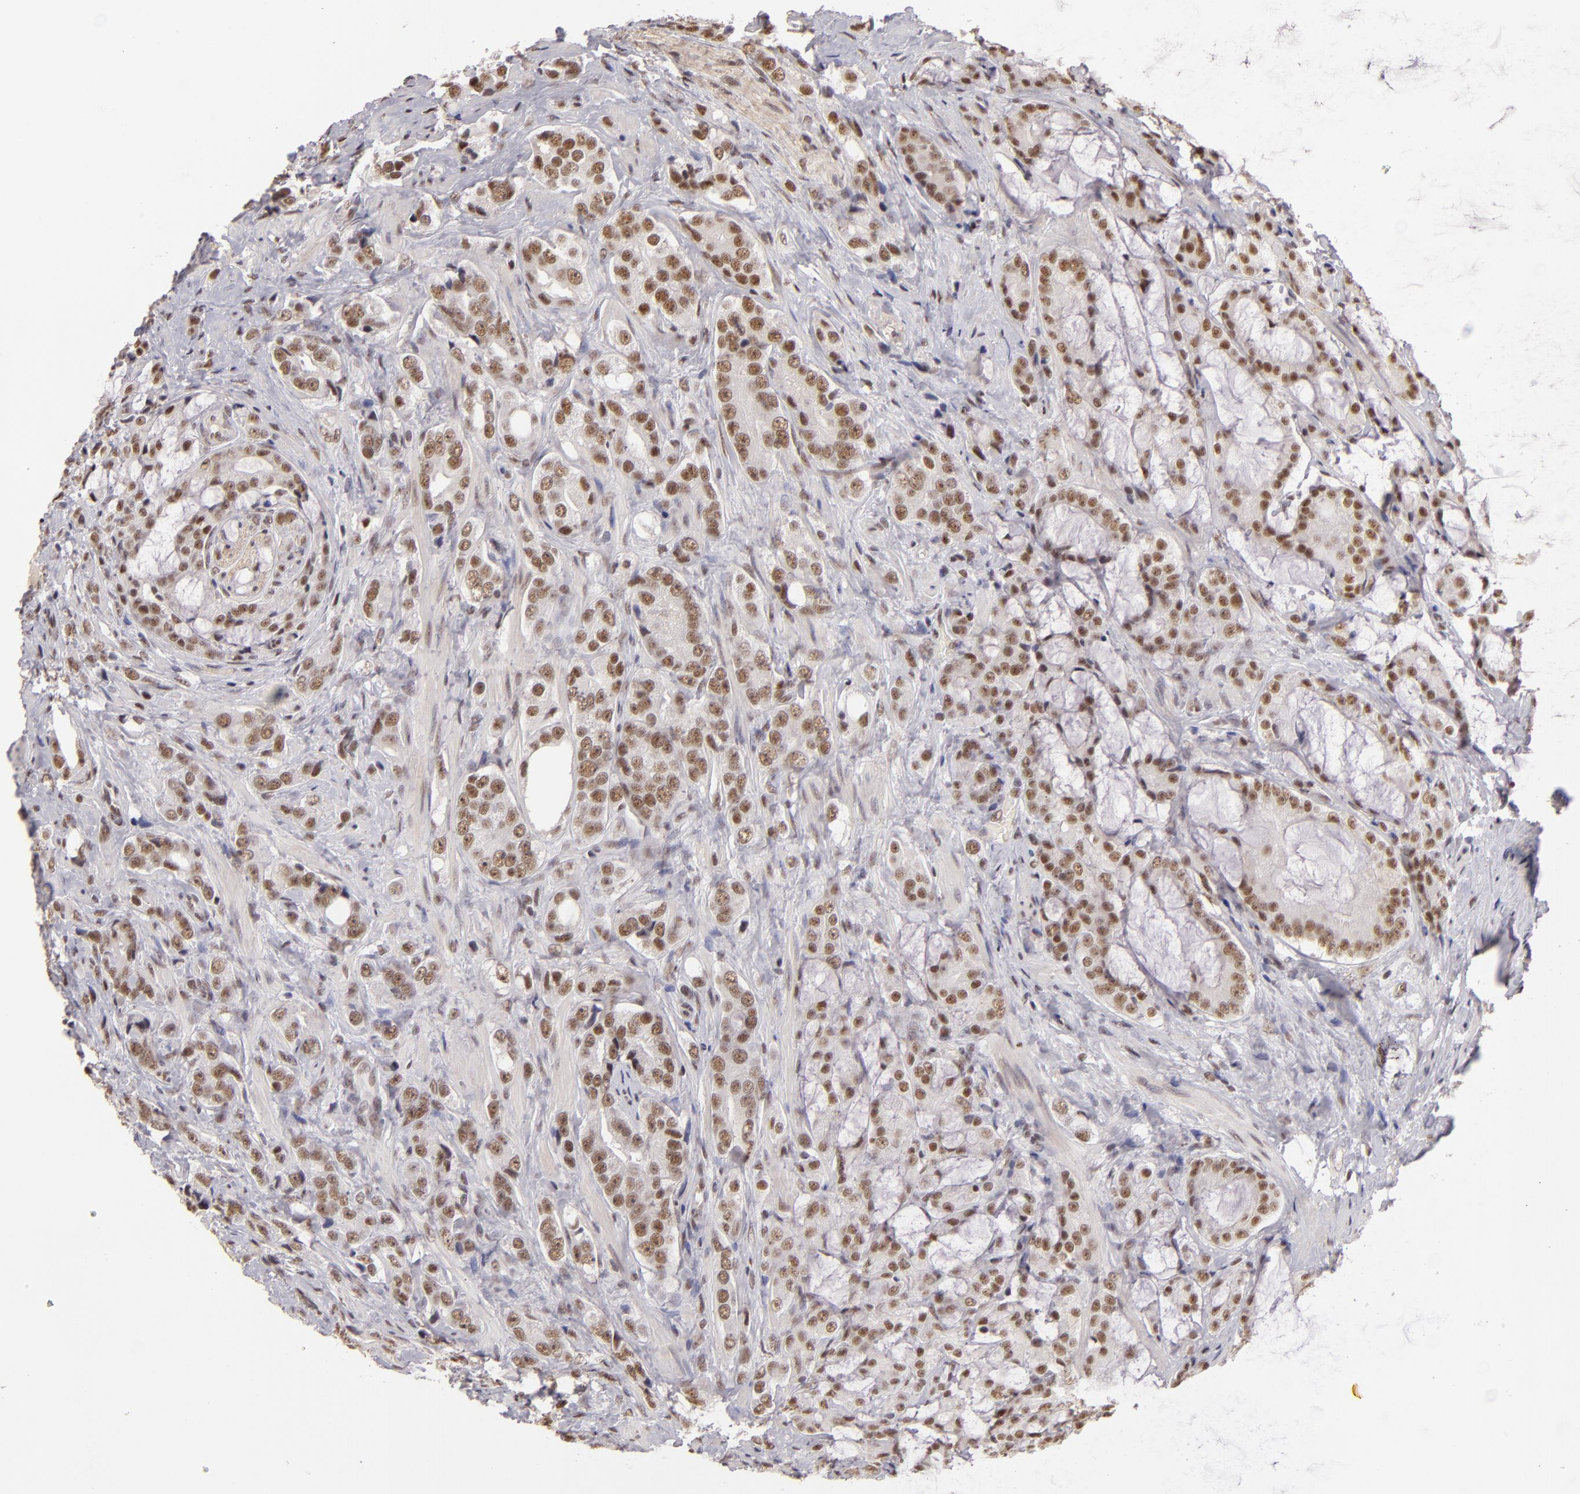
{"staining": {"intensity": "moderate", "quantity": ">75%", "location": "nuclear"}, "tissue": "prostate cancer", "cell_type": "Tumor cells", "image_type": "cancer", "snomed": [{"axis": "morphology", "description": "Adenocarcinoma, Medium grade"}, {"axis": "topography", "description": "Prostate"}], "caption": "The immunohistochemical stain highlights moderate nuclear staining in tumor cells of prostate cancer (adenocarcinoma (medium-grade)) tissue.", "gene": "INTS6", "patient": {"sex": "male", "age": 70}}